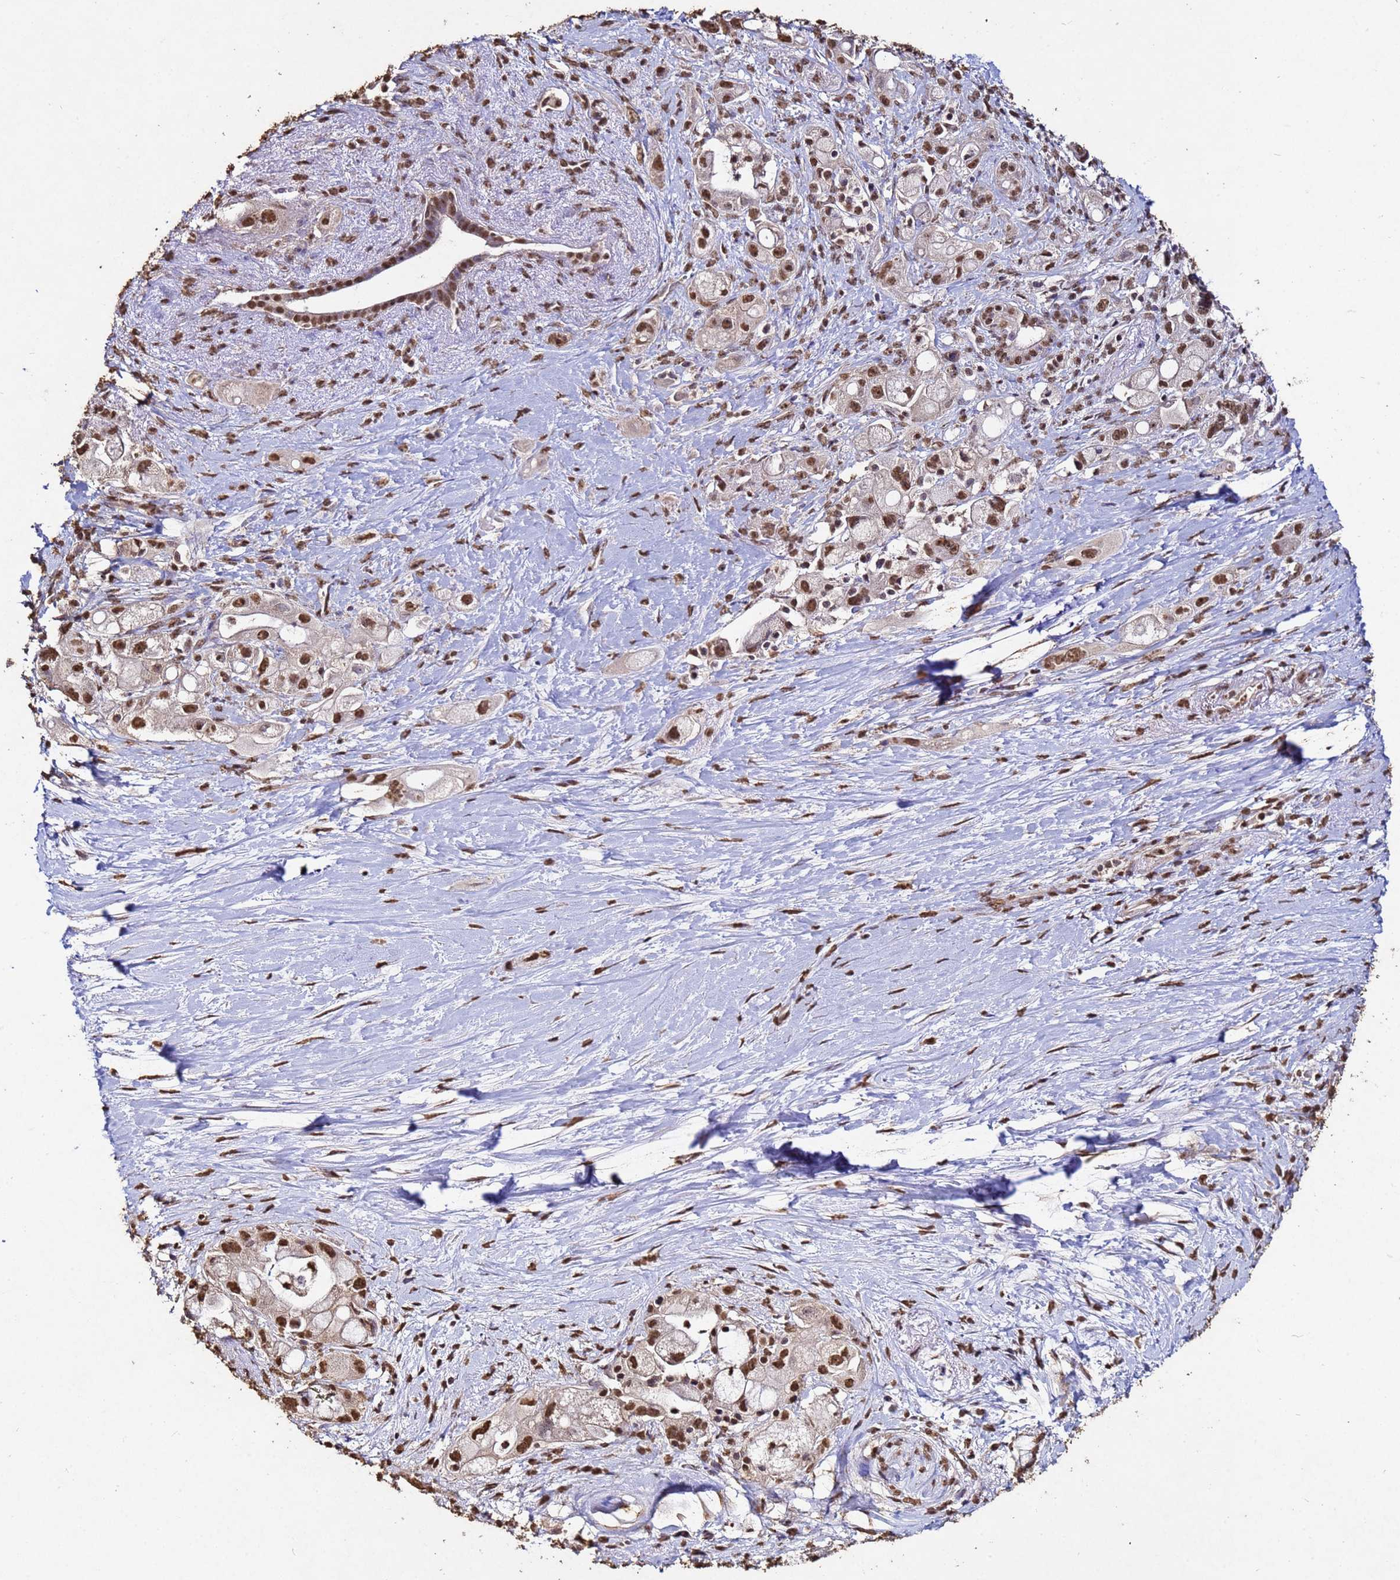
{"staining": {"intensity": "moderate", "quantity": ">75%", "location": "nuclear"}, "tissue": "pancreatic cancer", "cell_type": "Tumor cells", "image_type": "cancer", "snomed": [{"axis": "morphology", "description": "Adenocarcinoma, NOS"}, {"axis": "topography", "description": "Pancreas"}], "caption": "Pancreatic cancer (adenocarcinoma) tissue demonstrates moderate nuclear expression in about >75% of tumor cells", "gene": "MYOCD", "patient": {"sex": "male", "age": 68}}